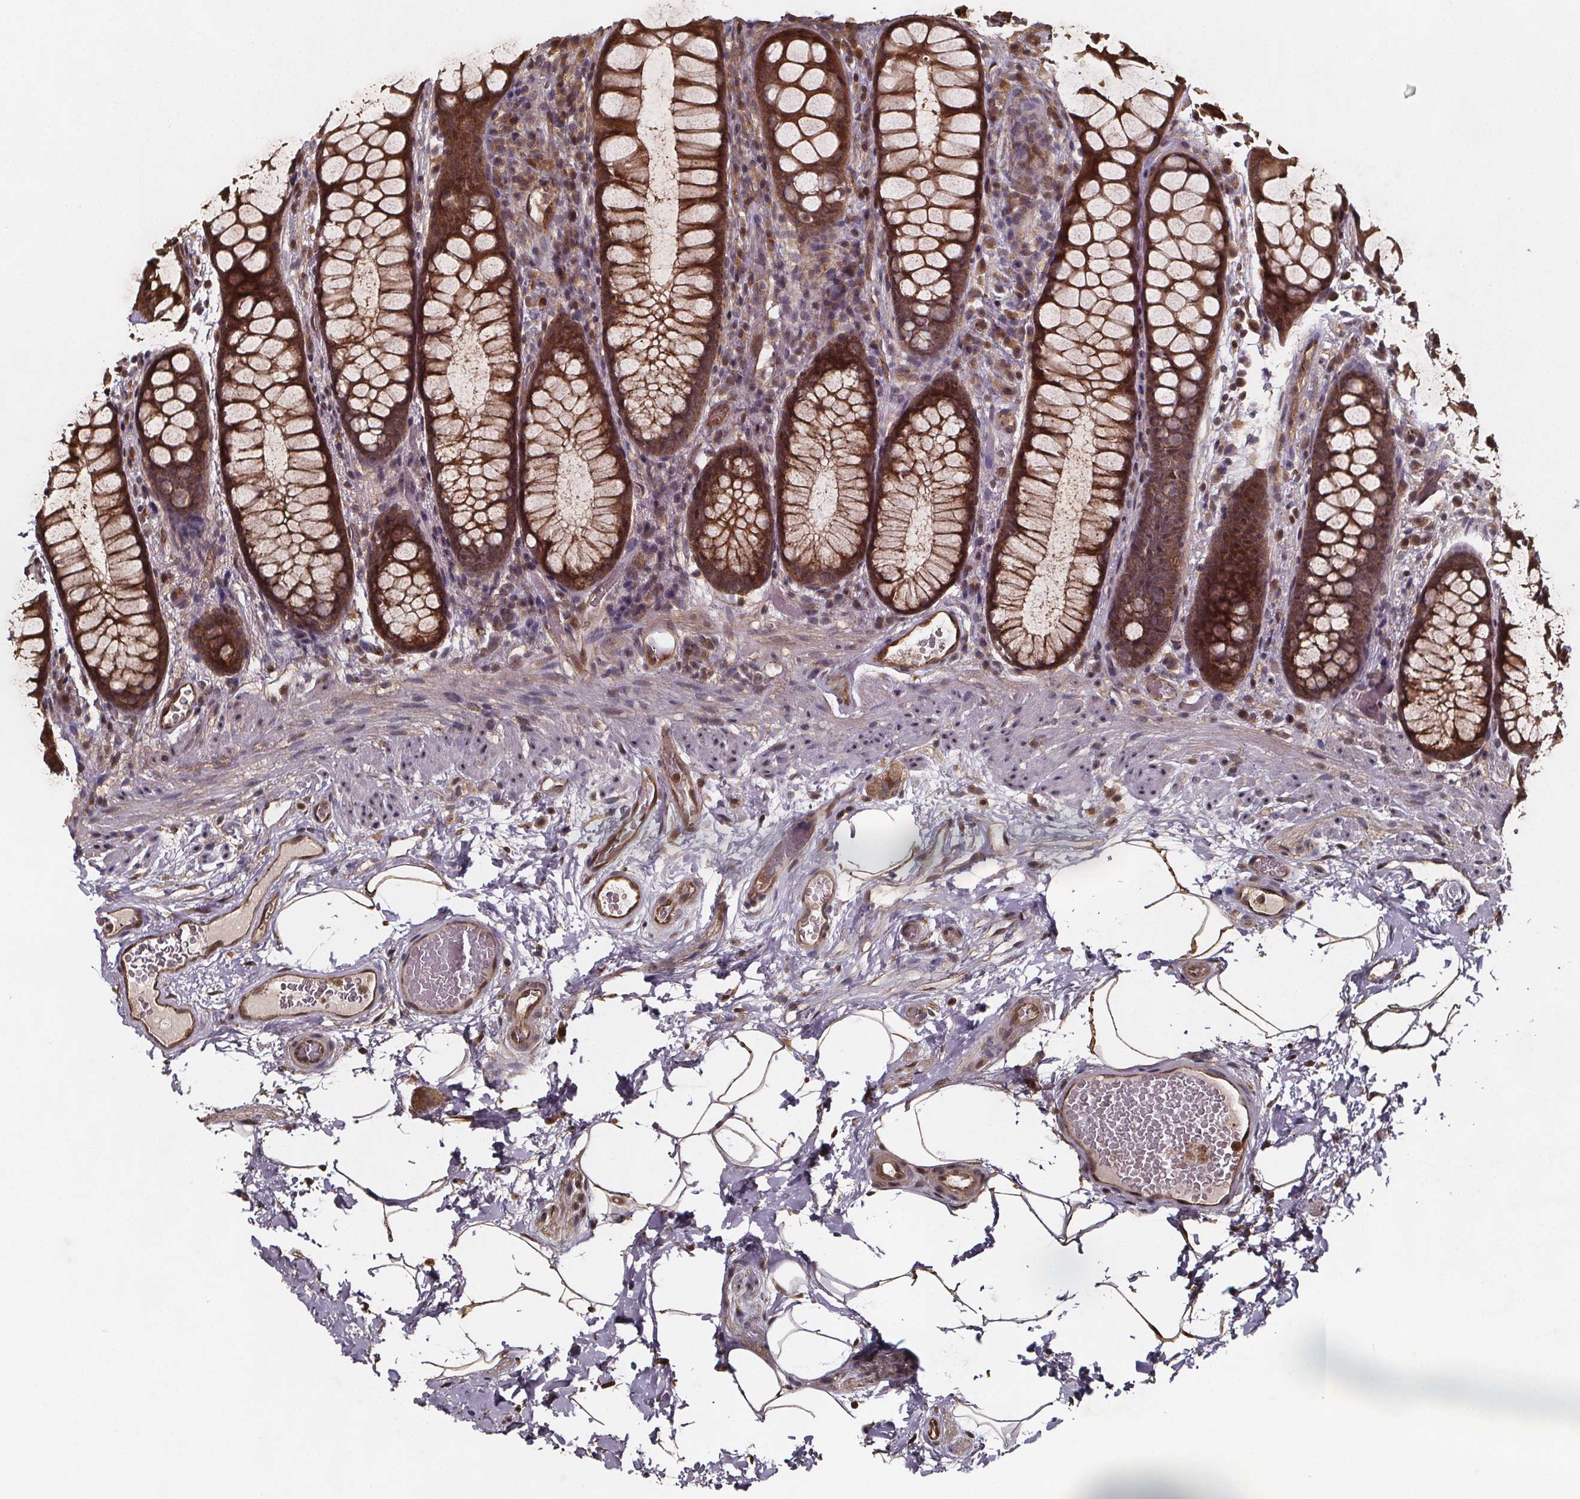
{"staining": {"intensity": "strong", "quantity": ">75%", "location": "cytoplasmic/membranous"}, "tissue": "rectum", "cell_type": "Glandular cells", "image_type": "normal", "snomed": [{"axis": "morphology", "description": "Normal tissue, NOS"}, {"axis": "topography", "description": "Rectum"}], "caption": "Immunohistochemistry micrograph of unremarkable rectum: rectum stained using IHC displays high levels of strong protein expression localized specifically in the cytoplasmic/membranous of glandular cells, appearing as a cytoplasmic/membranous brown color.", "gene": "ZNF879", "patient": {"sex": "female", "age": 62}}